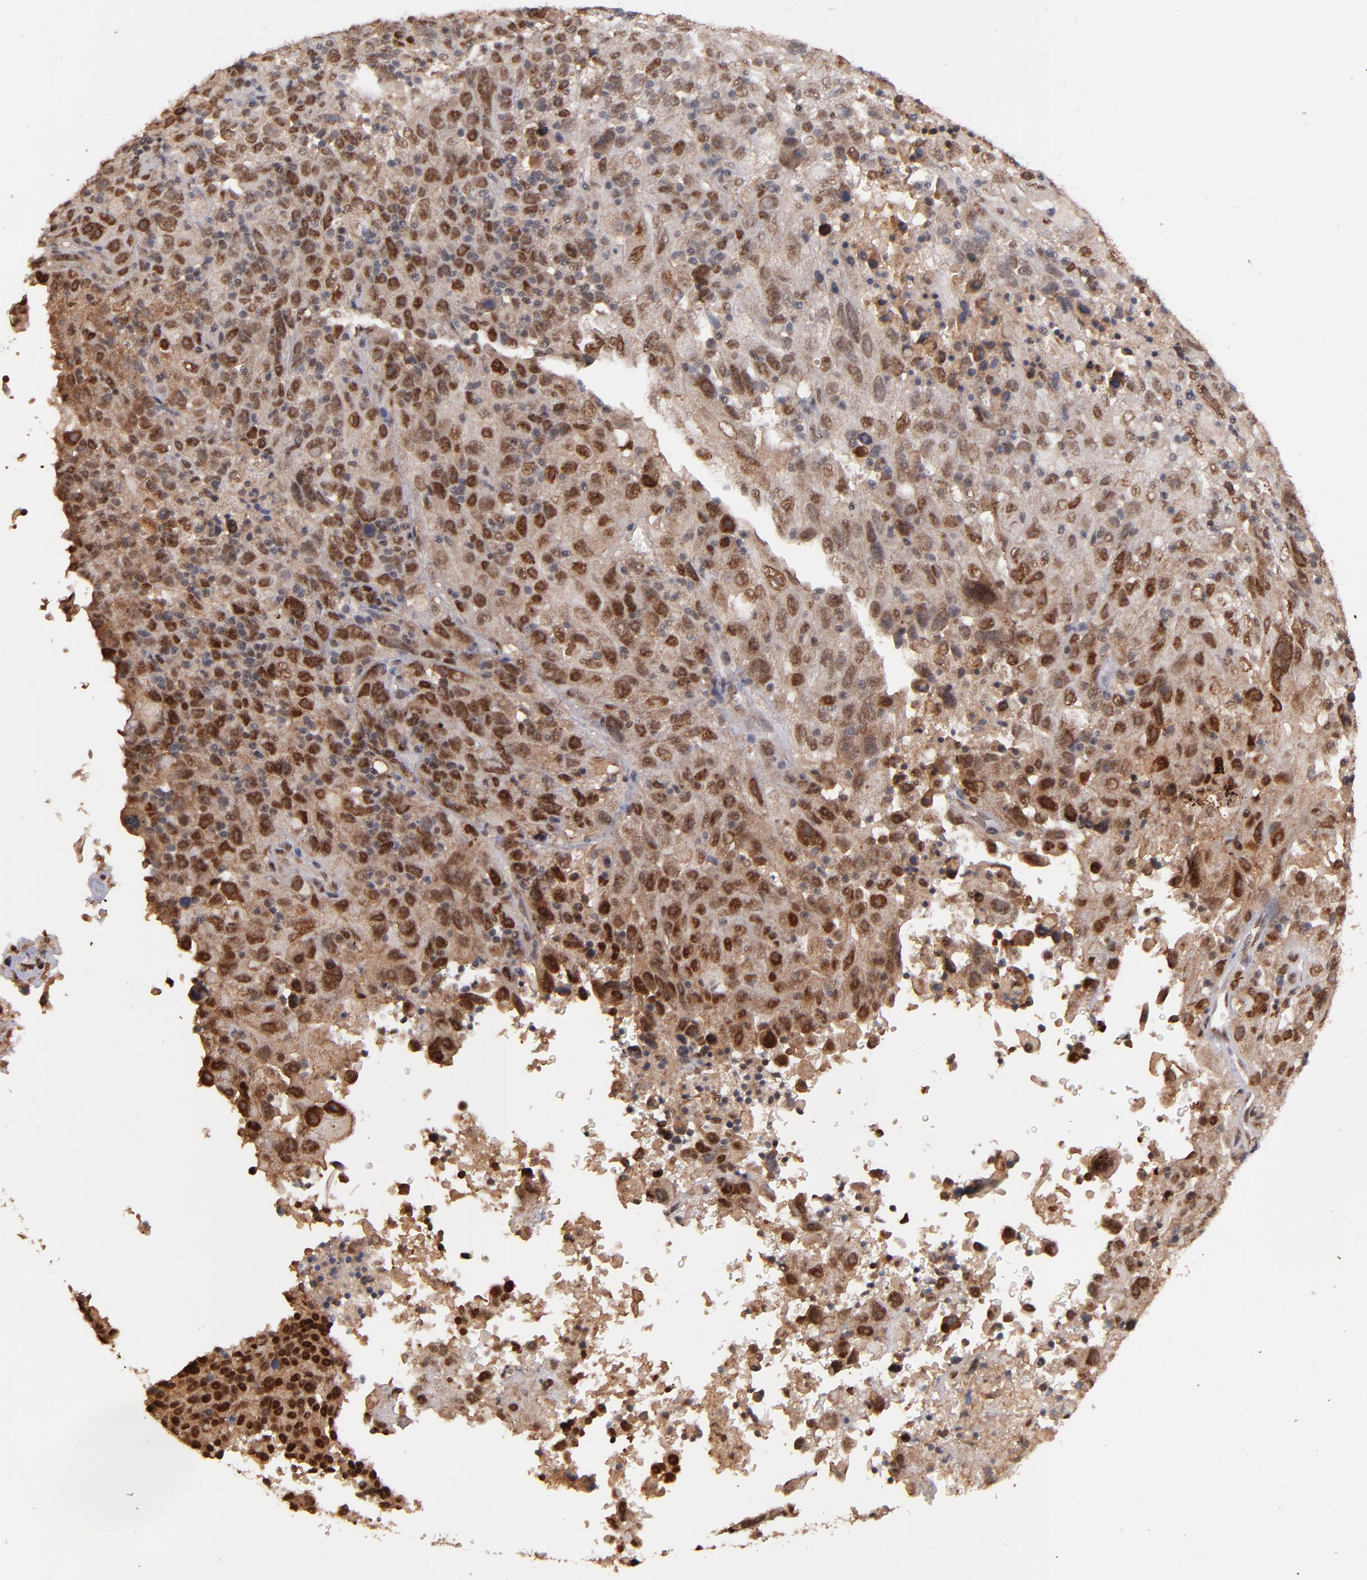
{"staining": {"intensity": "moderate", "quantity": ">75%", "location": "cytoplasmic/membranous,nuclear"}, "tissue": "melanoma", "cell_type": "Tumor cells", "image_type": "cancer", "snomed": [{"axis": "morphology", "description": "Malignant melanoma, Metastatic site"}, {"axis": "topography", "description": "Cerebral cortex"}], "caption": "Approximately >75% of tumor cells in melanoma demonstrate moderate cytoplasmic/membranous and nuclear protein positivity as visualized by brown immunohistochemical staining.", "gene": "EAPP", "patient": {"sex": "female", "age": 52}}